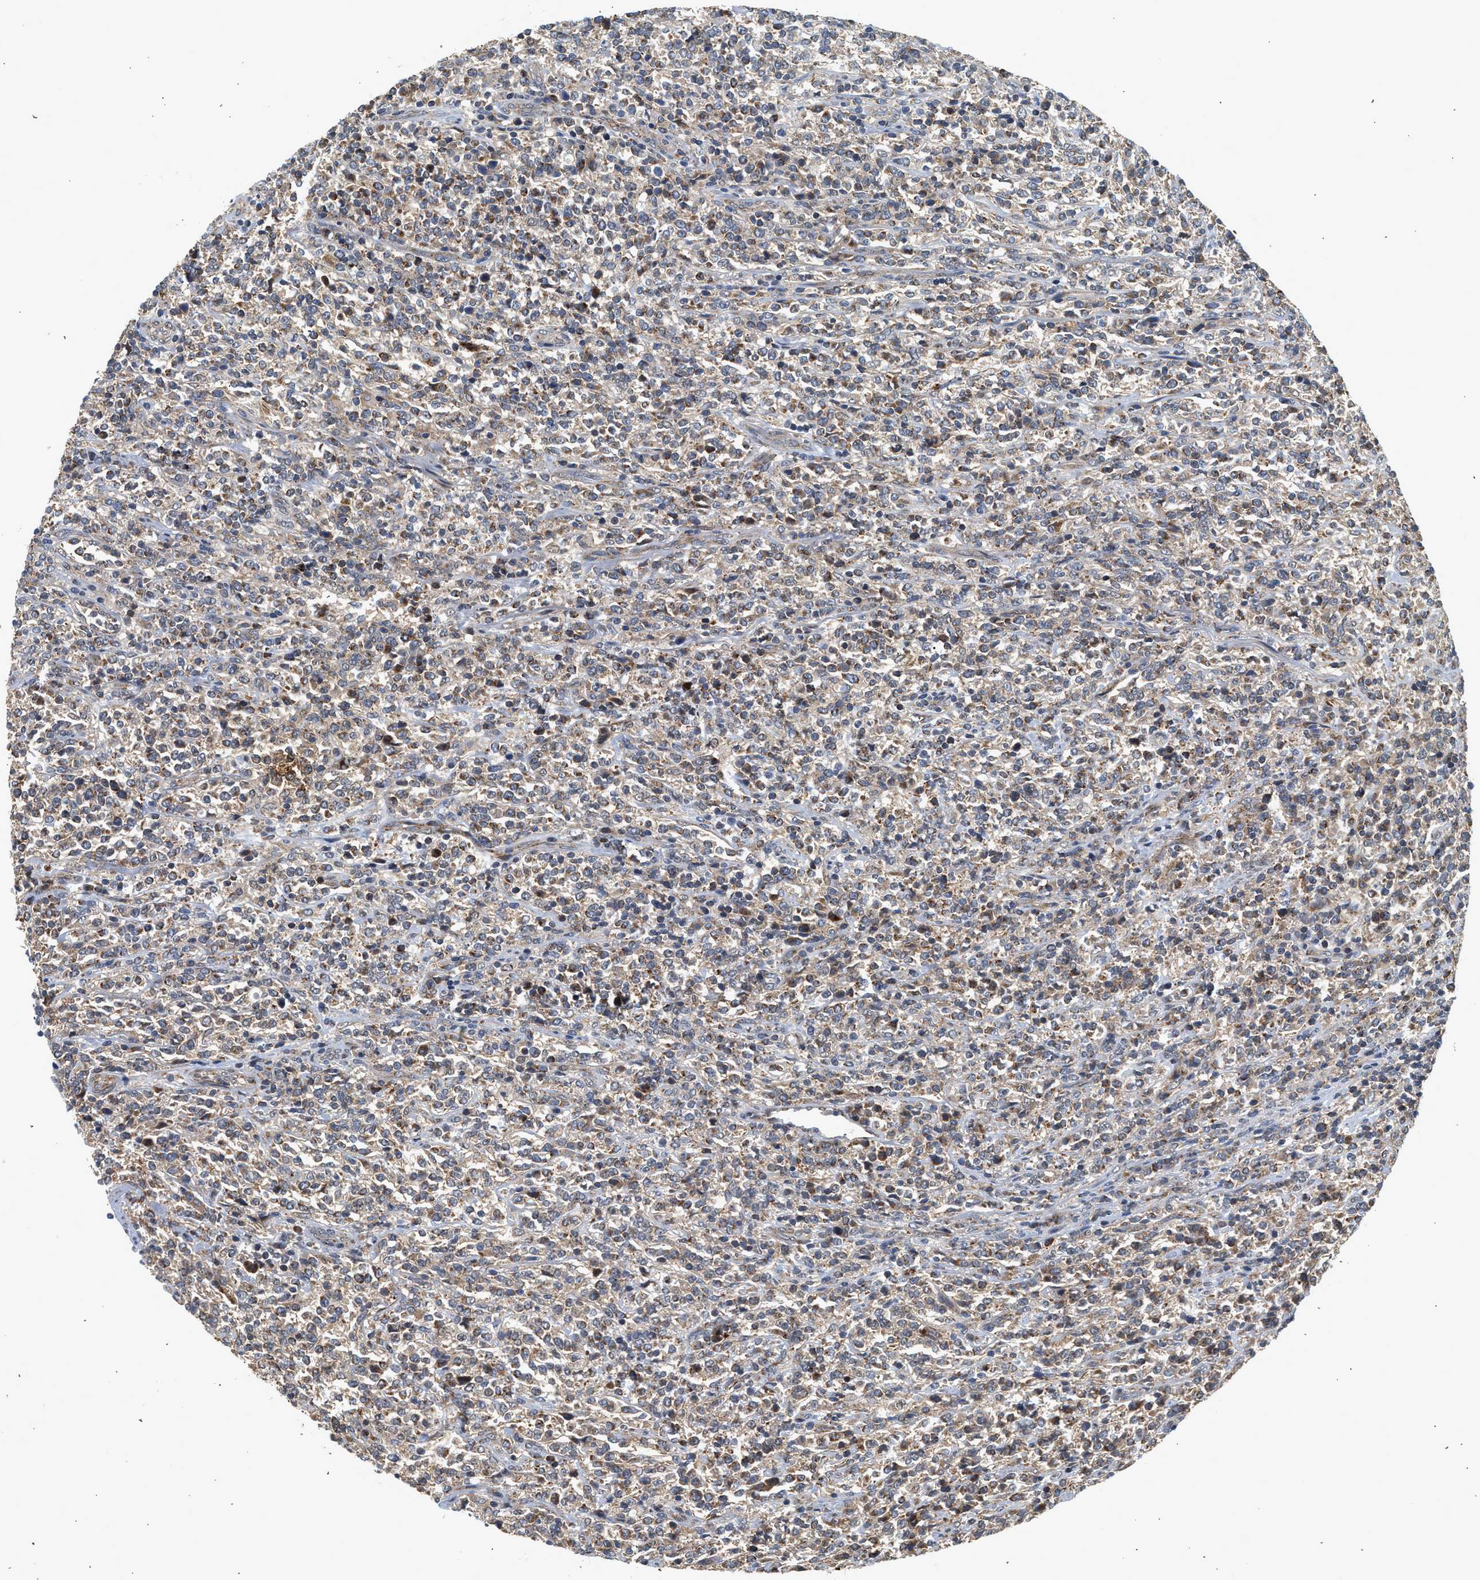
{"staining": {"intensity": "moderate", "quantity": "25%-75%", "location": "cytoplasmic/membranous"}, "tissue": "lymphoma", "cell_type": "Tumor cells", "image_type": "cancer", "snomed": [{"axis": "morphology", "description": "Malignant lymphoma, non-Hodgkin's type, High grade"}, {"axis": "topography", "description": "Soft tissue"}], "caption": "This histopathology image reveals immunohistochemistry (IHC) staining of human malignant lymphoma, non-Hodgkin's type (high-grade), with medium moderate cytoplasmic/membranous positivity in approximately 25%-75% of tumor cells.", "gene": "POLG2", "patient": {"sex": "male", "age": 18}}